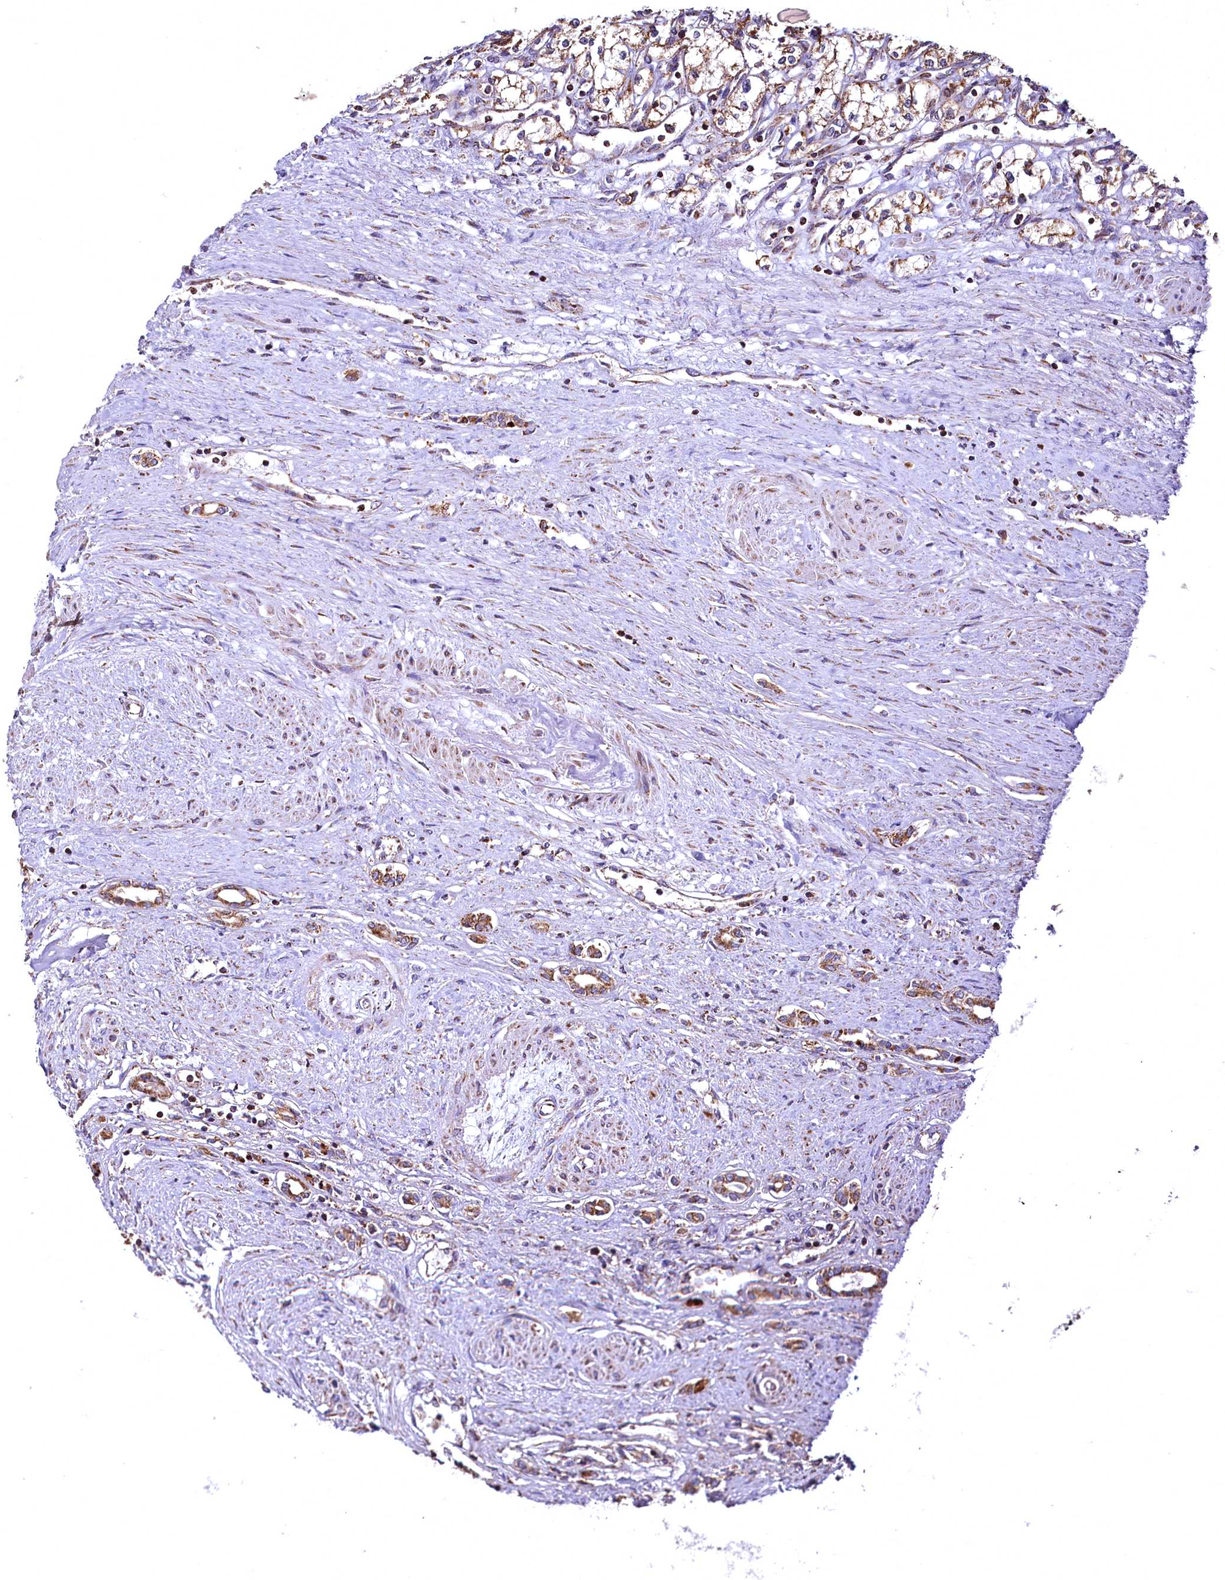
{"staining": {"intensity": "moderate", "quantity": ">75%", "location": "cytoplasmic/membranous"}, "tissue": "renal cancer", "cell_type": "Tumor cells", "image_type": "cancer", "snomed": [{"axis": "morphology", "description": "Adenocarcinoma, NOS"}, {"axis": "topography", "description": "Kidney"}], "caption": "High-magnification brightfield microscopy of renal cancer (adenocarcinoma) stained with DAB (3,3'-diaminobenzidine) (brown) and counterstained with hematoxylin (blue). tumor cells exhibit moderate cytoplasmic/membranous expression is identified in about>75% of cells.", "gene": "NUDT15", "patient": {"sex": "male", "age": 59}}